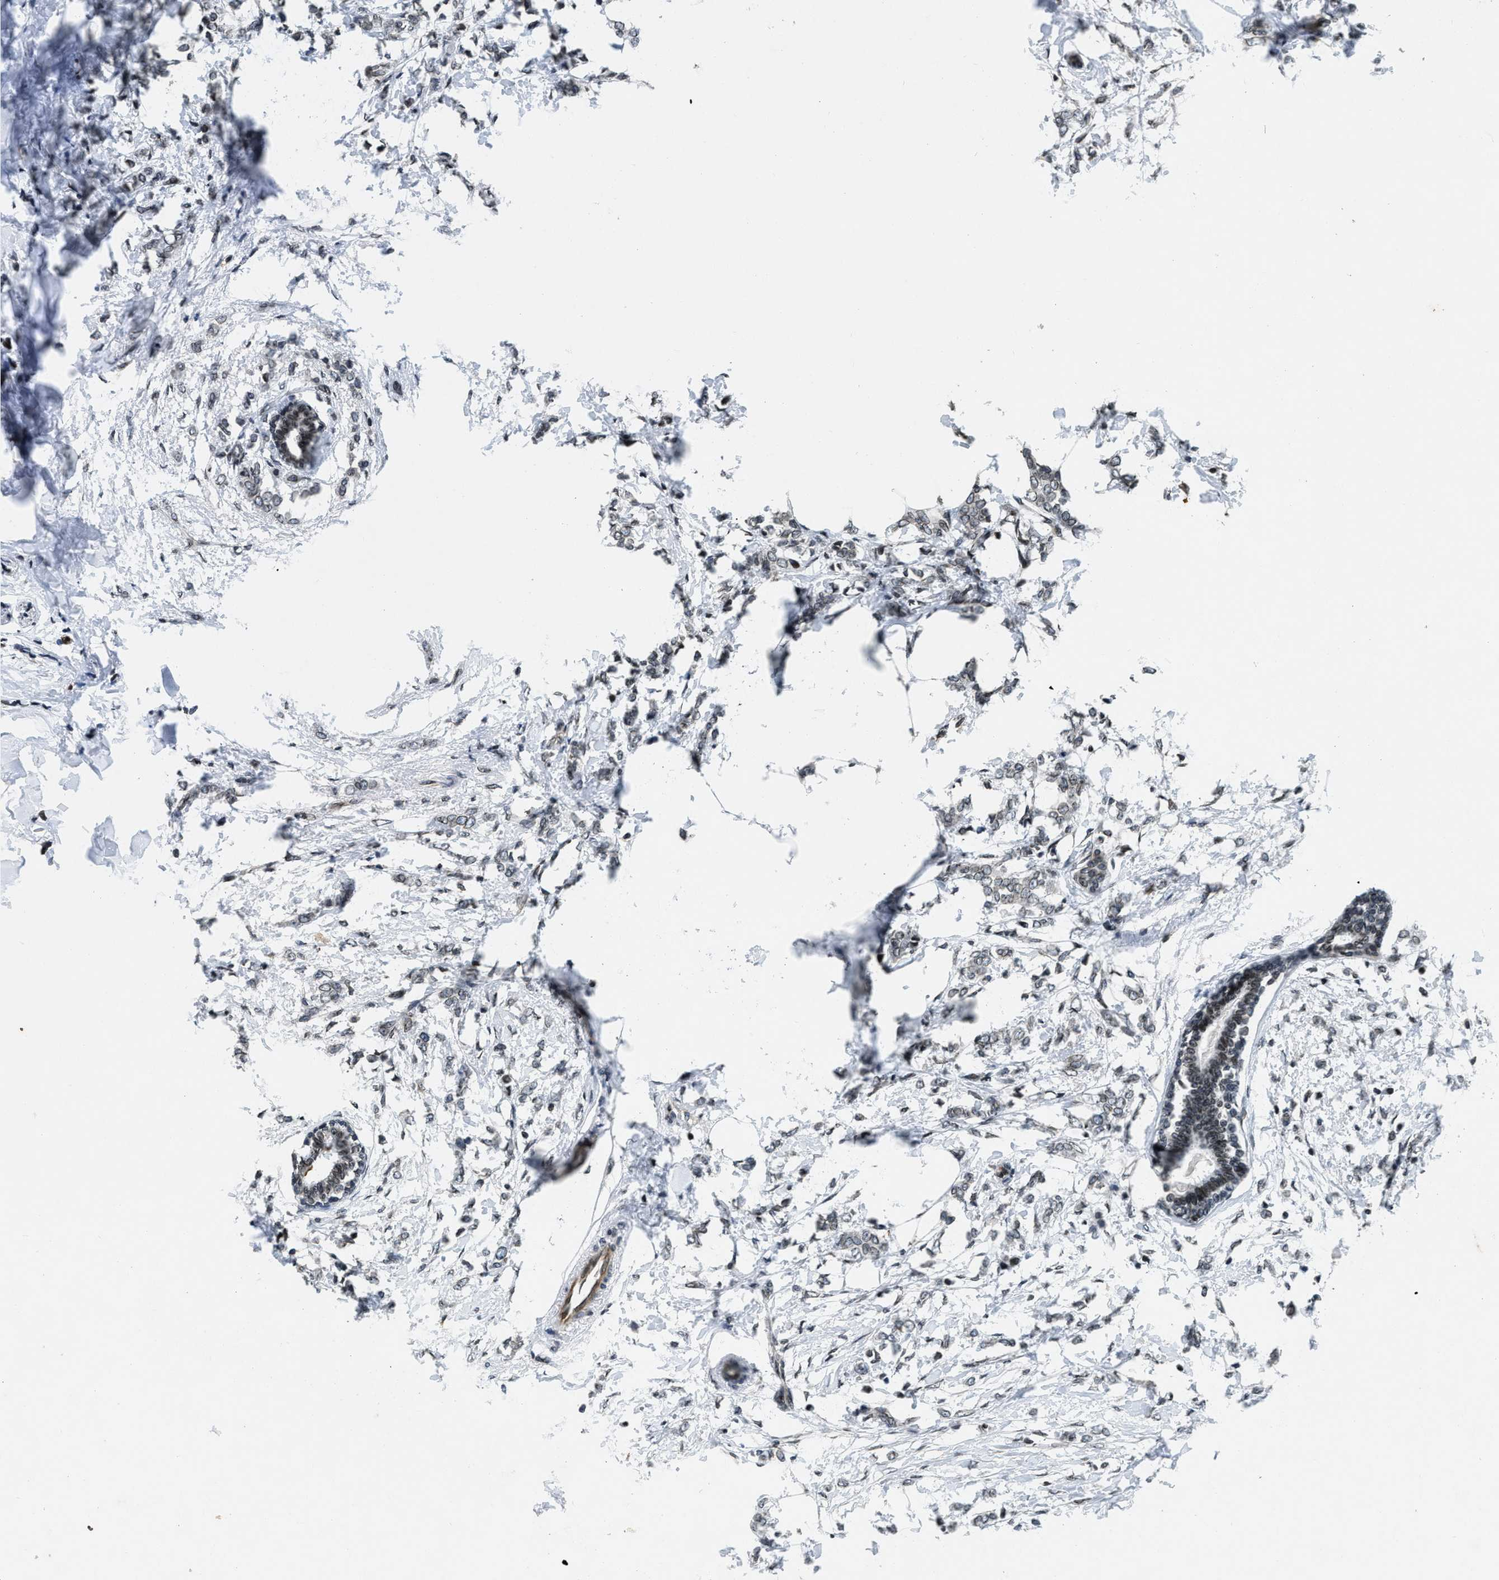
{"staining": {"intensity": "weak", "quantity": ">75%", "location": "nuclear"}, "tissue": "breast cancer", "cell_type": "Tumor cells", "image_type": "cancer", "snomed": [{"axis": "morphology", "description": "Lobular carcinoma, in situ"}, {"axis": "morphology", "description": "Lobular carcinoma"}, {"axis": "topography", "description": "Breast"}], "caption": "A brown stain shows weak nuclear staining of a protein in human lobular carcinoma (breast) tumor cells. The protein of interest is stained brown, and the nuclei are stained in blue (DAB IHC with brightfield microscopy, high magnification).", "gene": "ZC3HC1", "patient": {"sex": "female", "age": 41}}